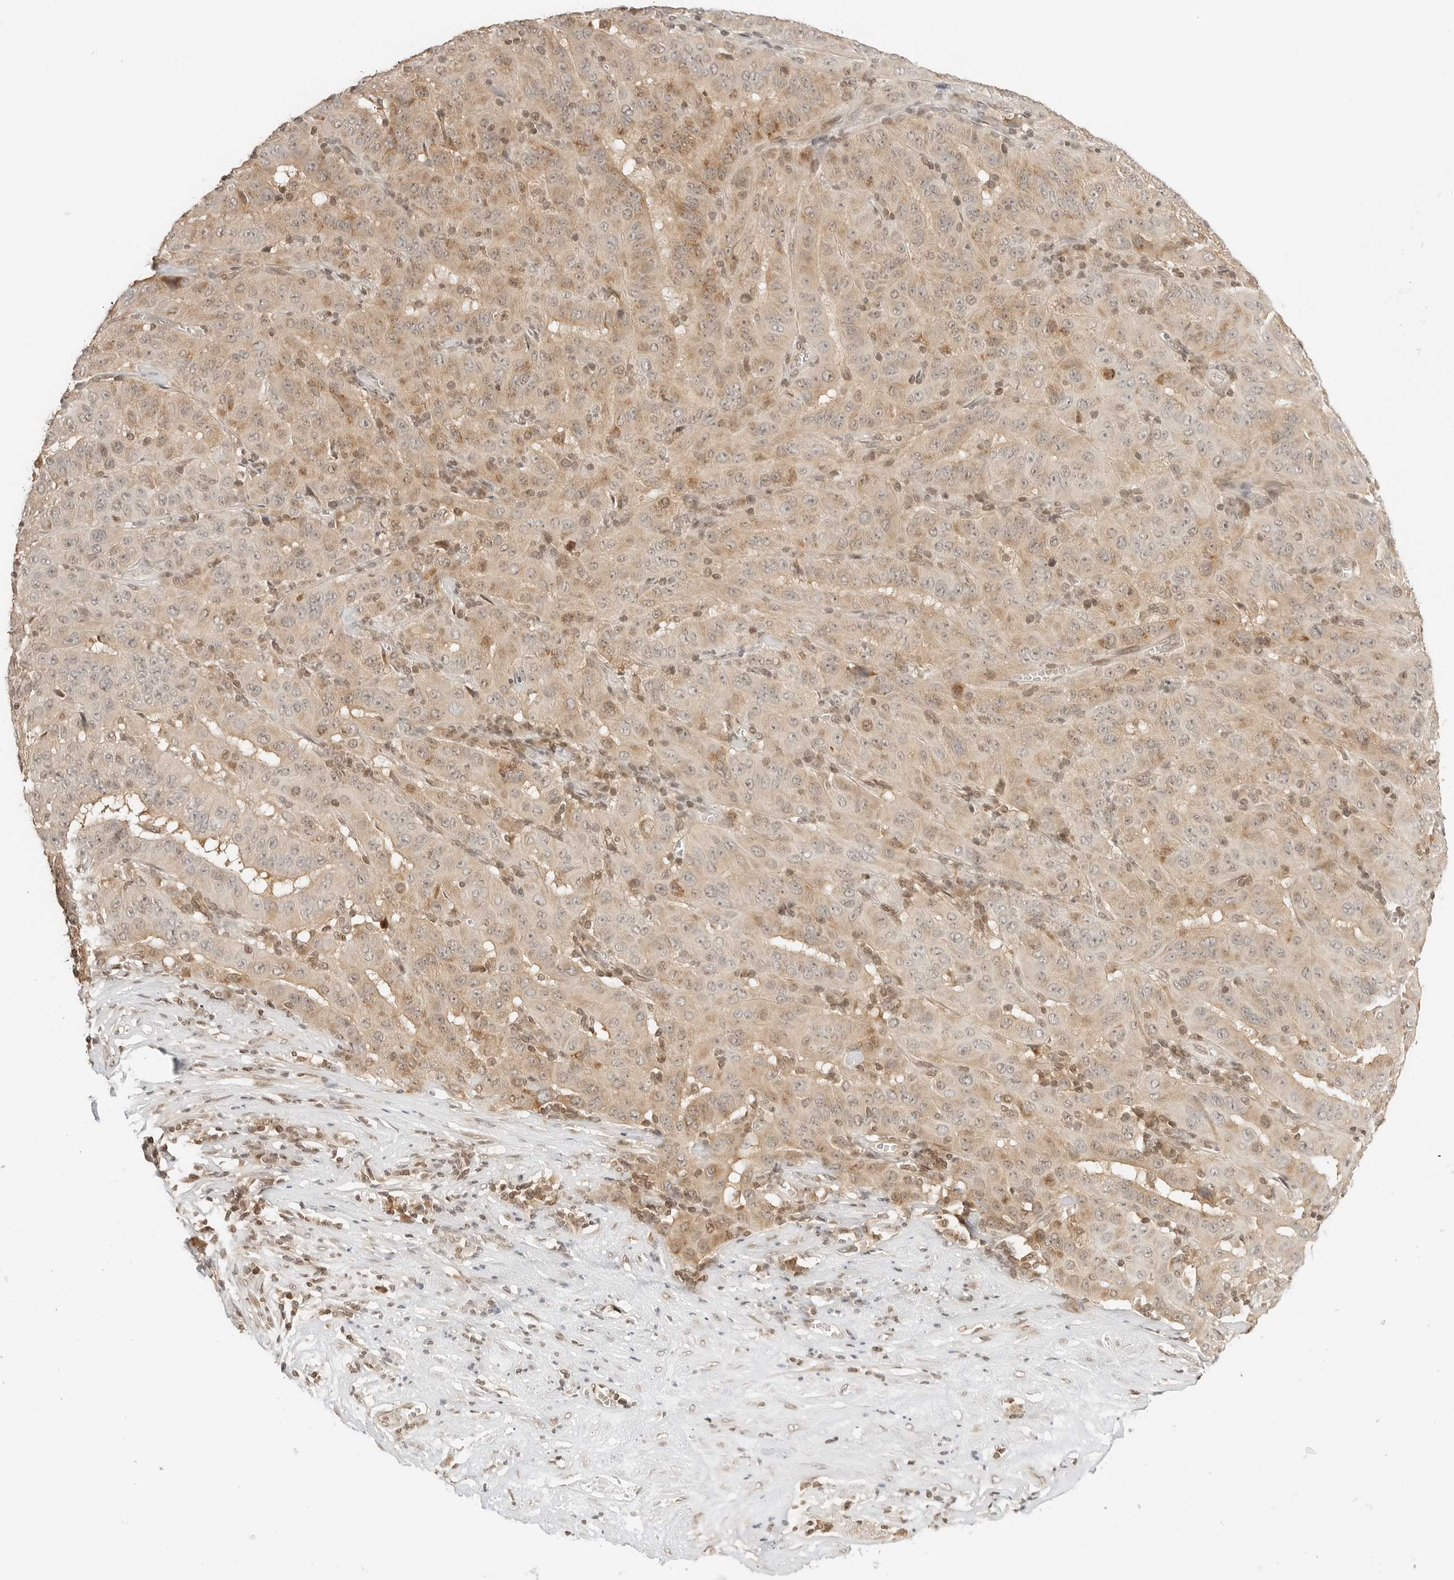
{"staining": {"intensity": "weak", "quantity": ">75%", "location": "cytoplasmic/membranous"}, "tissue": "pancreatic cancer", "cell_type": "Tumor cells", "image_type": "cancer", "snomed": [{"axis": "morphology", "description": "Adenocarcinoma, NOS"}, {"axis": "topography", "description": "Pancreas"}], "caption": "Adenocarcinoma (pancreatic) stained with DAB (3,3'-diaminobenzidine) immunohistochemistry (IHC) shows low levels of weak cytoplasmic/membranous positivity in approximately >75% of tumor cells. (DAB IHC, brown staining for protein, blue staining for nuclei).", "gene": "POLH", "patient": {"sex": "male", "age": 63}}